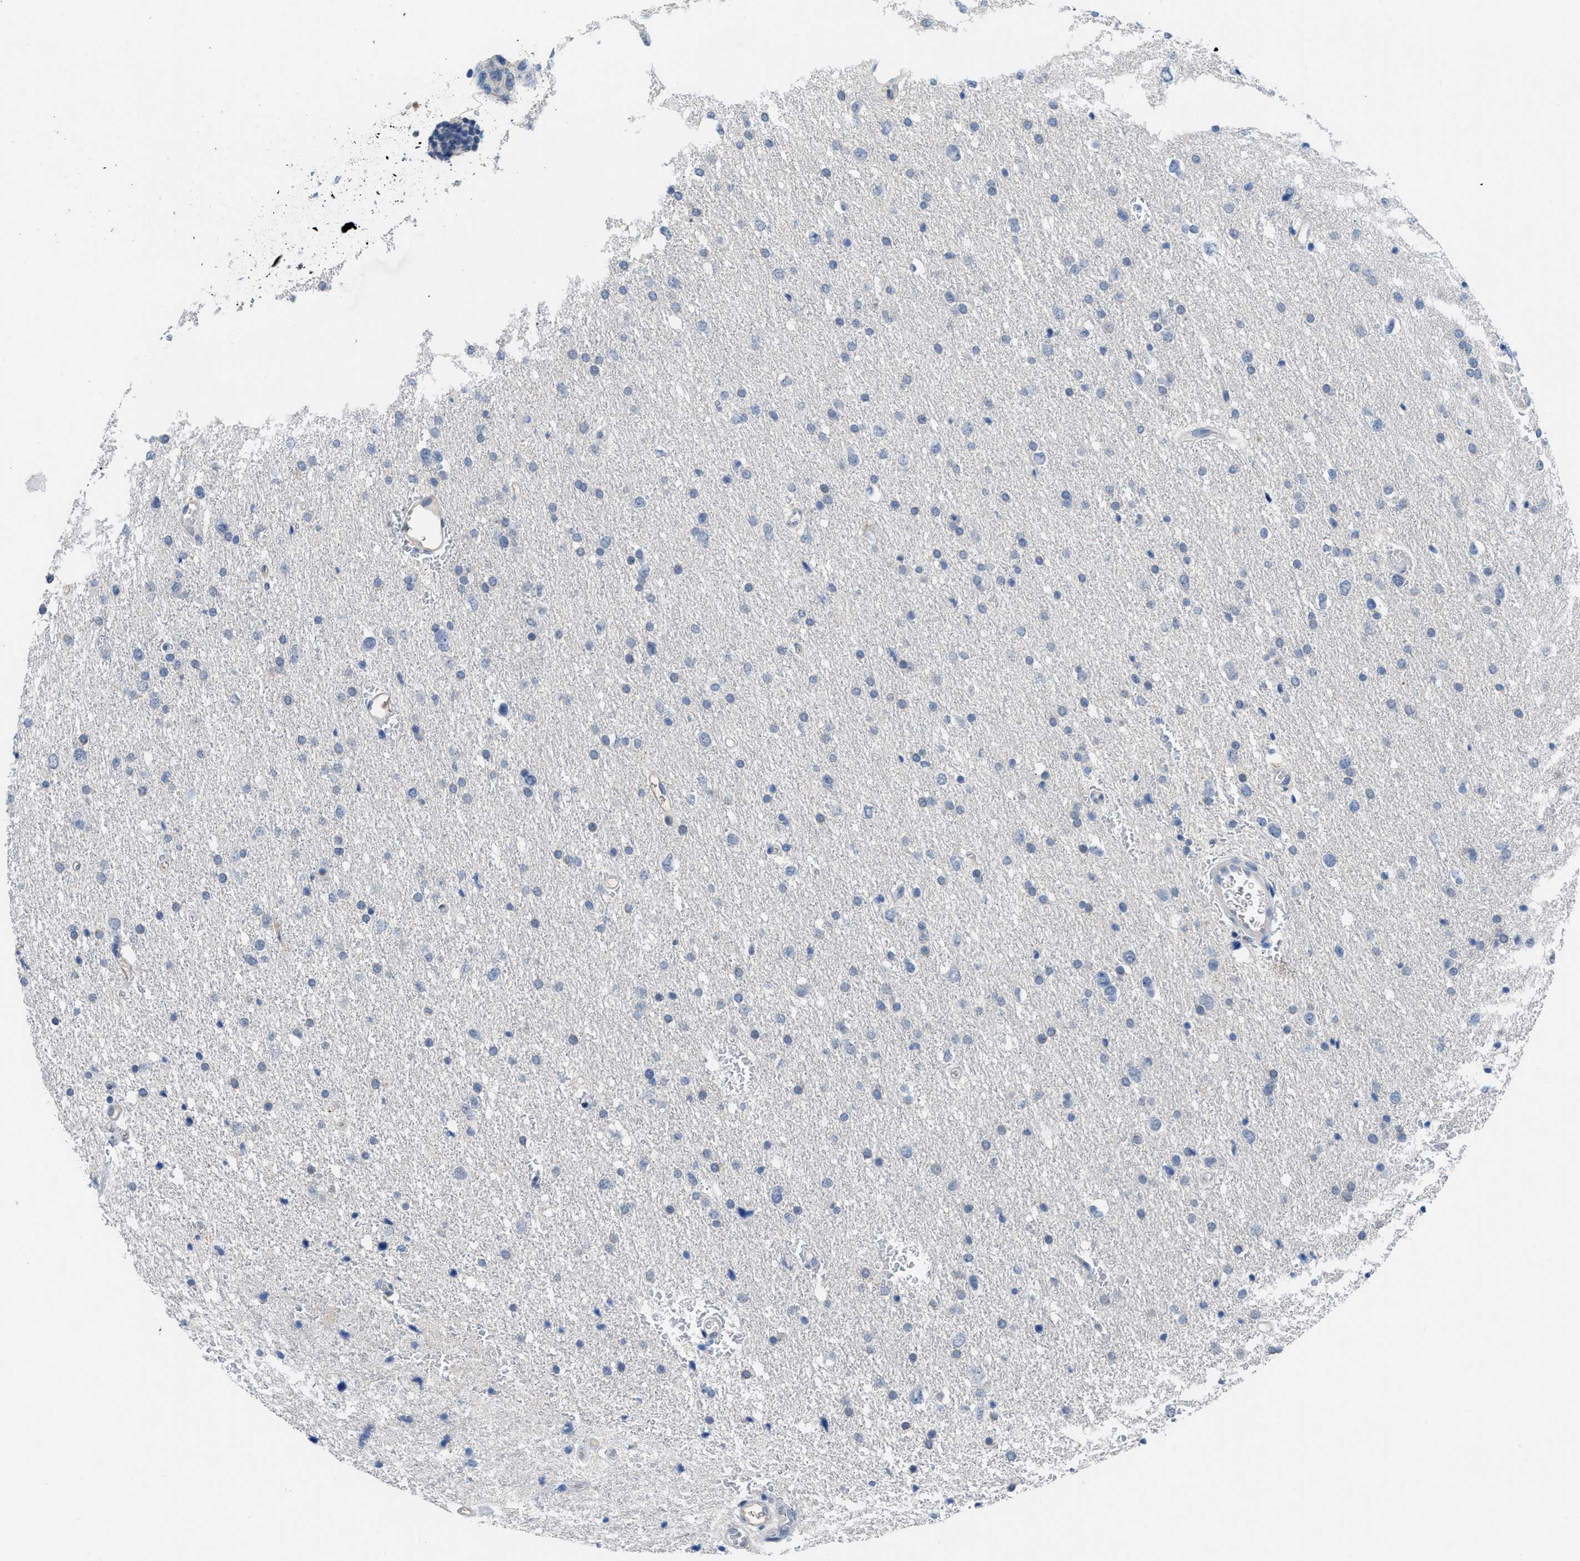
{"staining": {"intensity": "negative", "quantity": "none", "location": "none"}, "tissue": "glioma", "cell_type": "Tumor cells", "image_type": "cancer", "snomed": [{"axis": "morphology", "description": "Glioma, malignant, Low grade"}, {"axis": "topography", "description": "Brain"}], "caption": "The histopathology image exhibits no staining of tumor cells in glioma.", "gene": "OR9K2", "patient": {"sex": "female", "age": 37}}